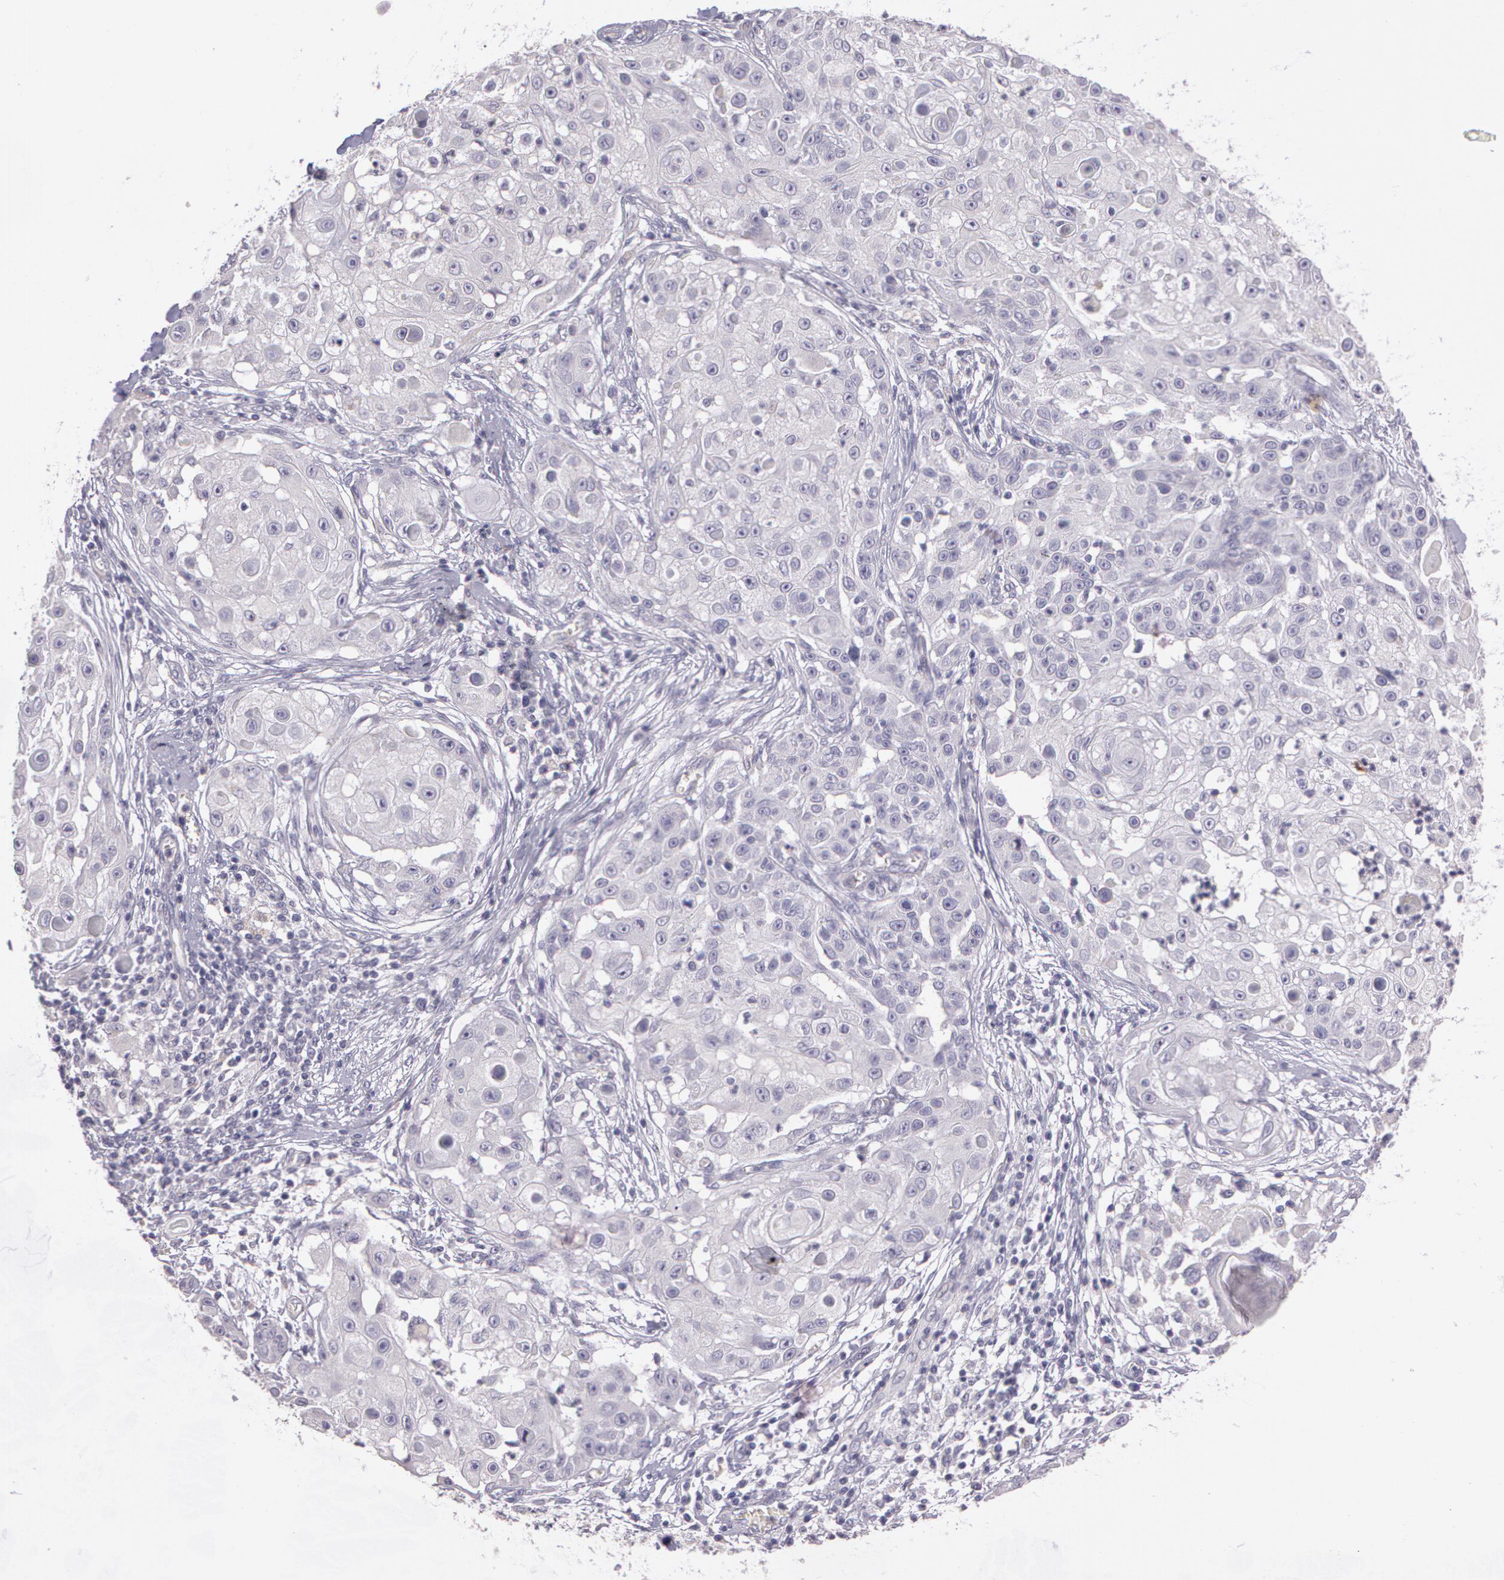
{"staining": {"intensity": "negative", "quantity": "none", "location": "none"}, "tissue": "skin cancer", "cell_type": "Tumor cells", "image_type": "cancer", "snomed": [{"axis": "morphology", "description": "Squamous cell carcinoma, NOS"}, {"axis": "topography", "description": "Skin"}], "caption": "The photomicrograph exhibits no significant positivity in tumor cells of skin cancer.", "gene": "G2E3", "patient": {"sex": "female", "age": 57}}